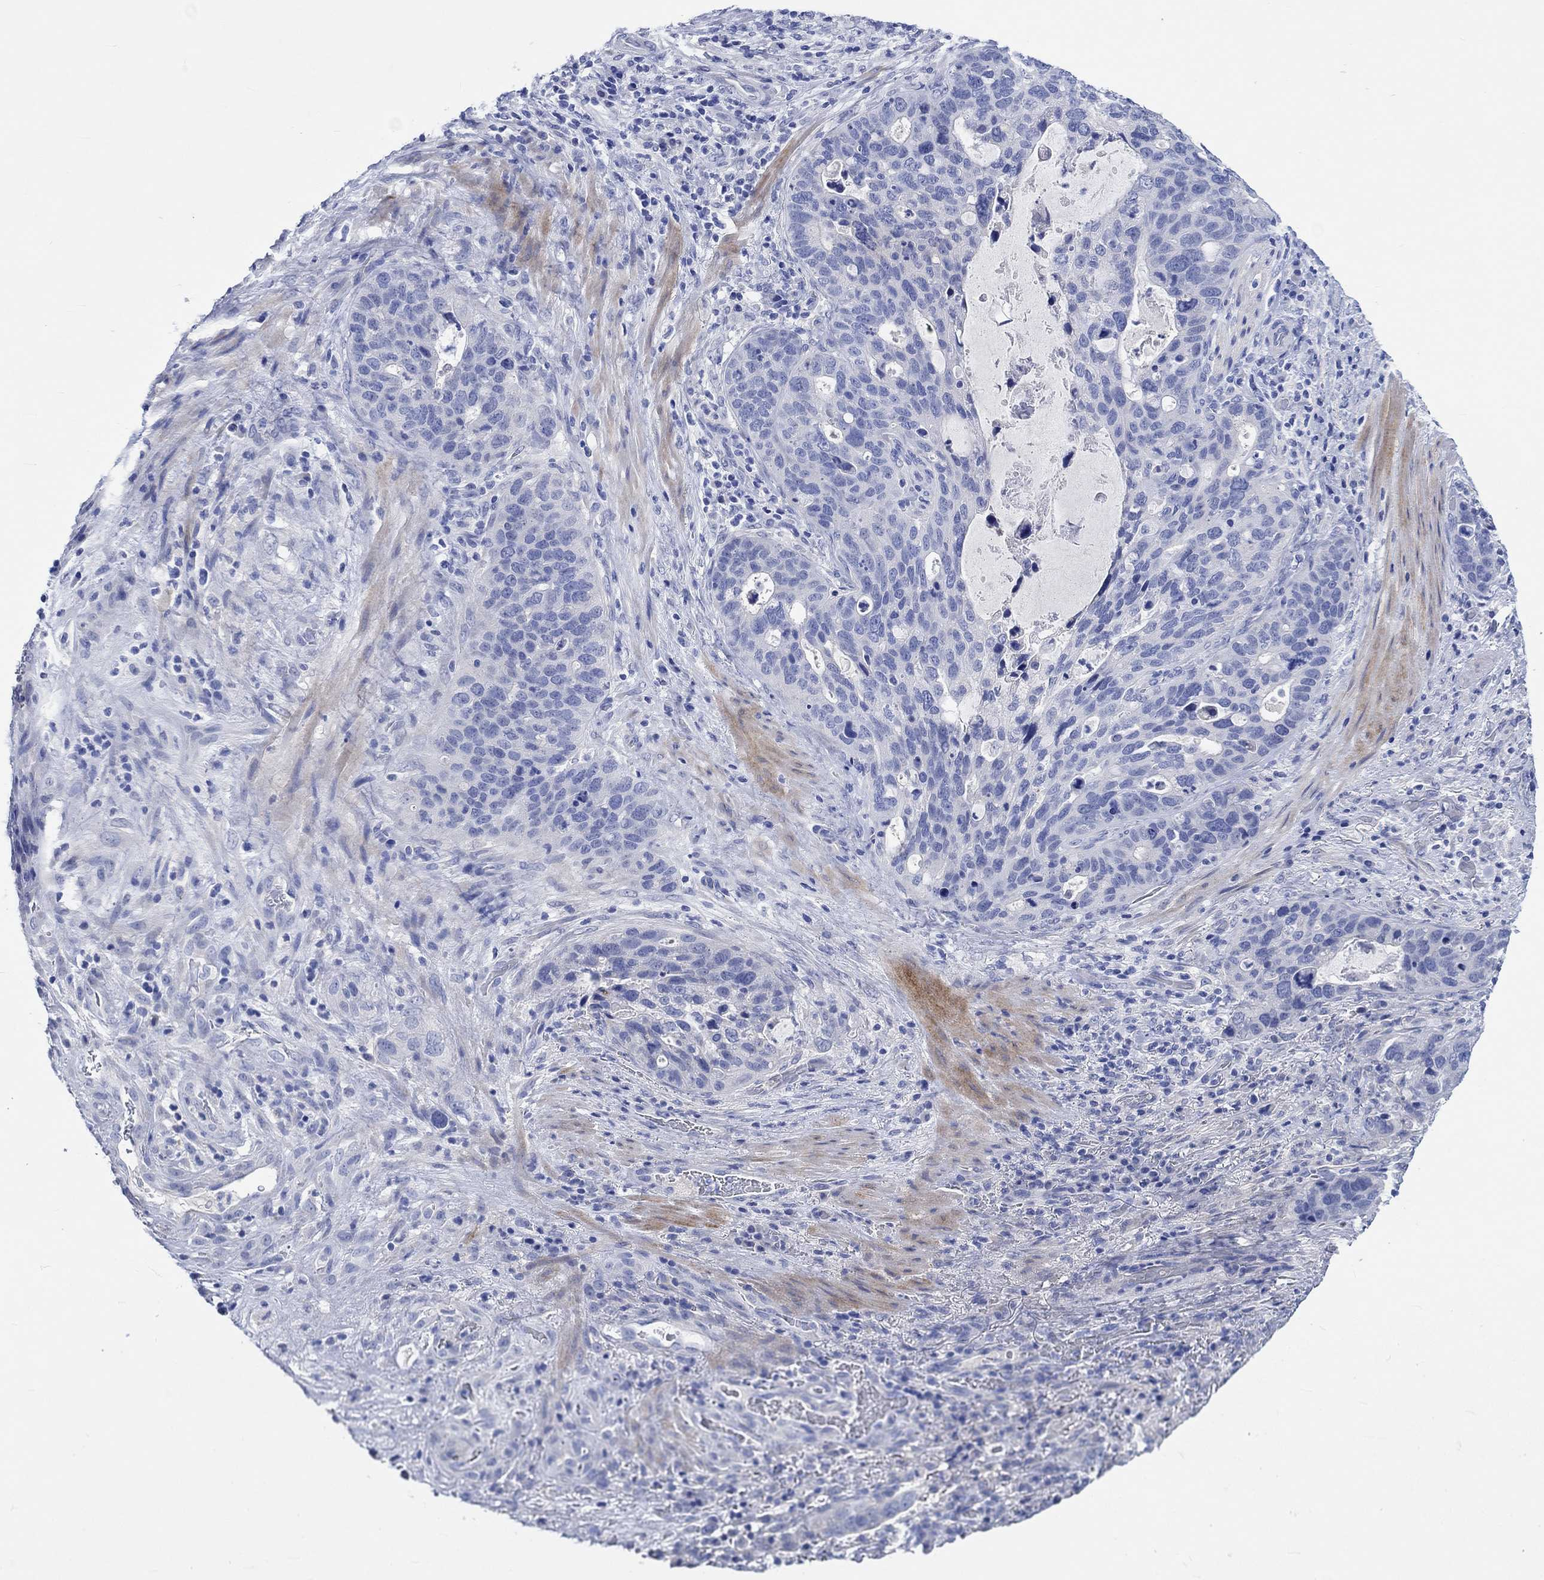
{"staining": {"intensity": "negative", "quantity": "none", "location": "none"}, "tissue": "stomach cancer", "cell_type": "Tumor cells", "image_type": "cancer", "snomed": [{"axis": "morphology", "description": "Adenocarcinoma, NOS"}, {"axis": "topography", "description": "Stomach"}], "caption": "Immunohistochemistry (IHC) photomicrograph of neoplastic tissue: adenocarcinoma (stomach) stained with DAB (3,3'-diaminobenzidine) exhibits no significant protein positivity in tumor cells. (Immunohistochemistry, brightfield microscopy, high magnification).", "gene": "SHISA4", "patient": {"sex": "male", "age": 54}}